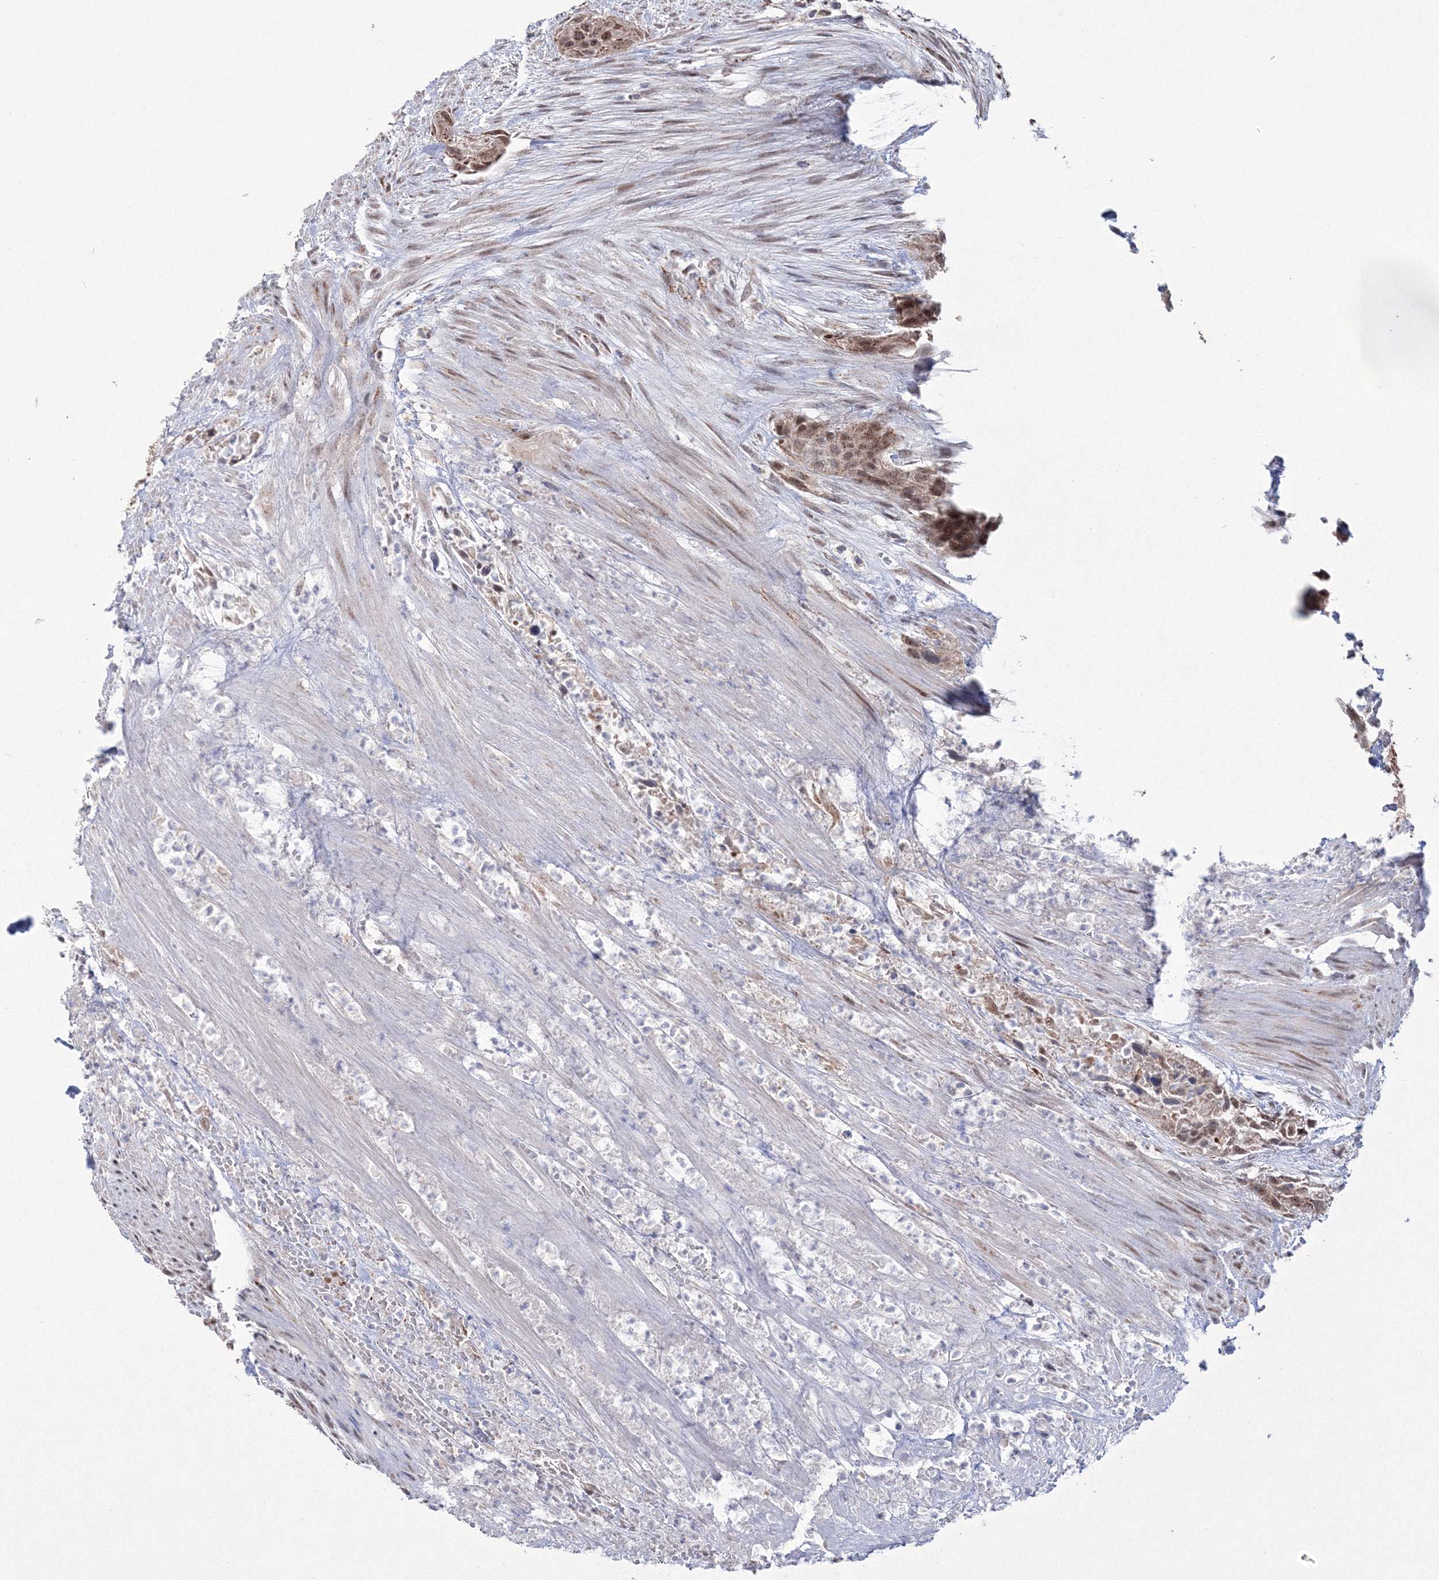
{"staining": {"intensity": "moderate", "quantity": ">75%", "location": "cytoplasmic/membranous,nuclear"}, "tissue": "urothelial cancer", "cell_type": "Tumor cells", "image_type": "cancer", "snomed": [{"axis": "morphology", "description": "Urothelial carcinoma, High grade"}, {"axis": "topography", "description": "Urinary bladder"}], "caption": "Immunohistochemistry image of neoplastic tissue: human urothelial carcinoma (high-grade) stained using immunohistochemistry demonstrates medium levels of moderate protein expression localized specifically in the cytoplasmic/membranous and nuclear of tumor cells, appearing as a cytoplasmic/membranous and nuclear brown color.", "gene": "GRSF1", "patient": {"sex": "male", "age": 35}}